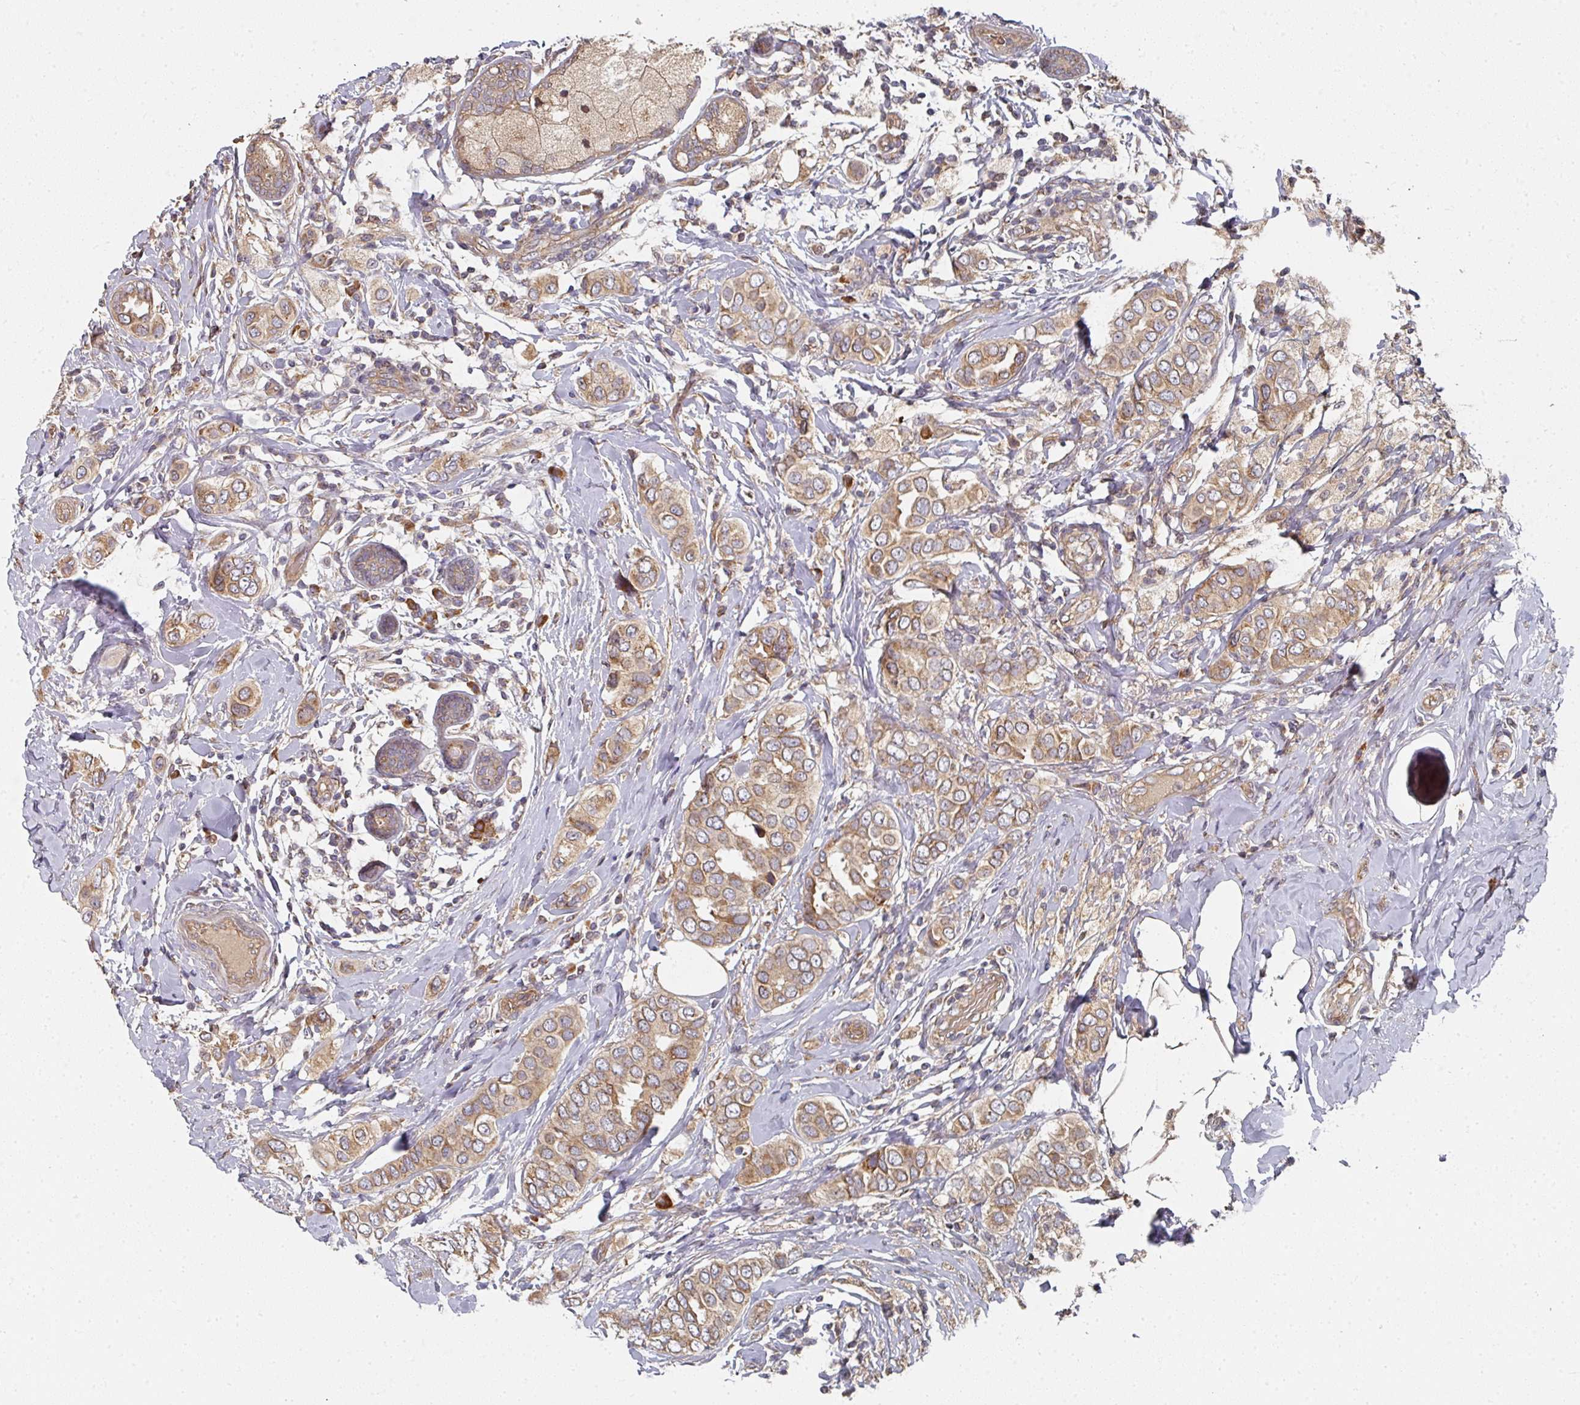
{"staining": {"intensity": "moderate", "quantity": ">75%", "location": "cytoplasmic/membranous"}, "tissue": "breast cancer", "cell_type": "Tumor cells", "image_type": "cancer", "snomed": [{"axis": "morphology", "description": "Lobular carcinoma"}, {"axis": "topography", "description": "Breast"}], "caption": "Breast lobular carcinoma tissue demonstrates moderate cytoplasmic/membranous positivity in about >75% of tumor cells", "gene": "EDEM2", "patient": {"sex": "female", "age": 51}}